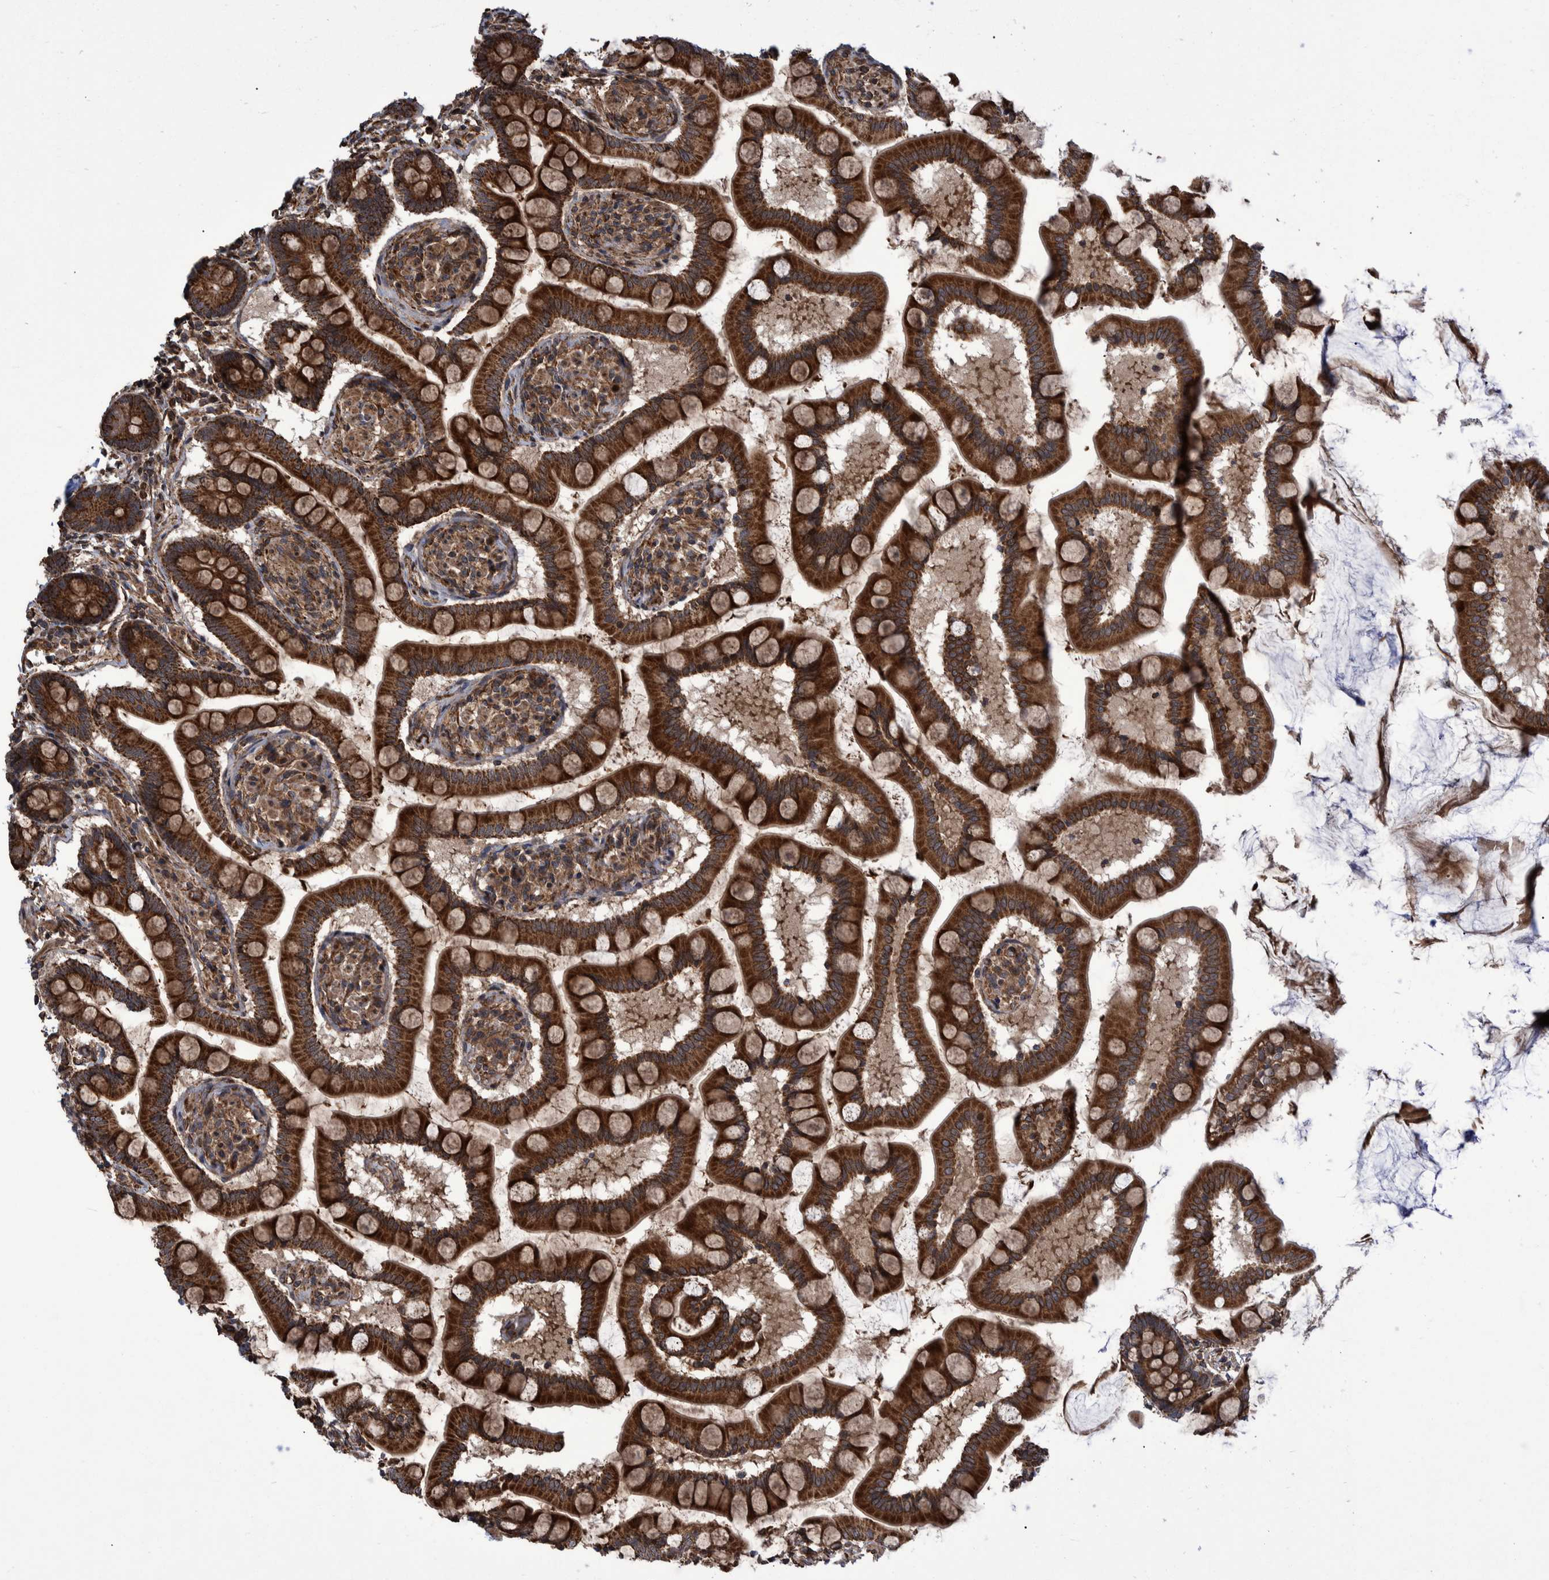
{"staining": {"intensity": "strong", "quantity": ">75%", "location": "cytoplasmic/membranous"}, "tissue": "small intestine", "cell_type": "Glandular cells", "image_type": "normal", "snomed": [{"axis": "morphology", "description": "Normal tissue, NOS"}, {"axis": "topography", "description": "Small intestine"}], "caption": "Unremarkable small intestine displays strong cytoplasmic/membranous expression in approximately >75% of glandular cells, visualized by immunohistochemistry.", "gene": "TNFRSF10B", "patient": {"sex": "male", "age": 41}}